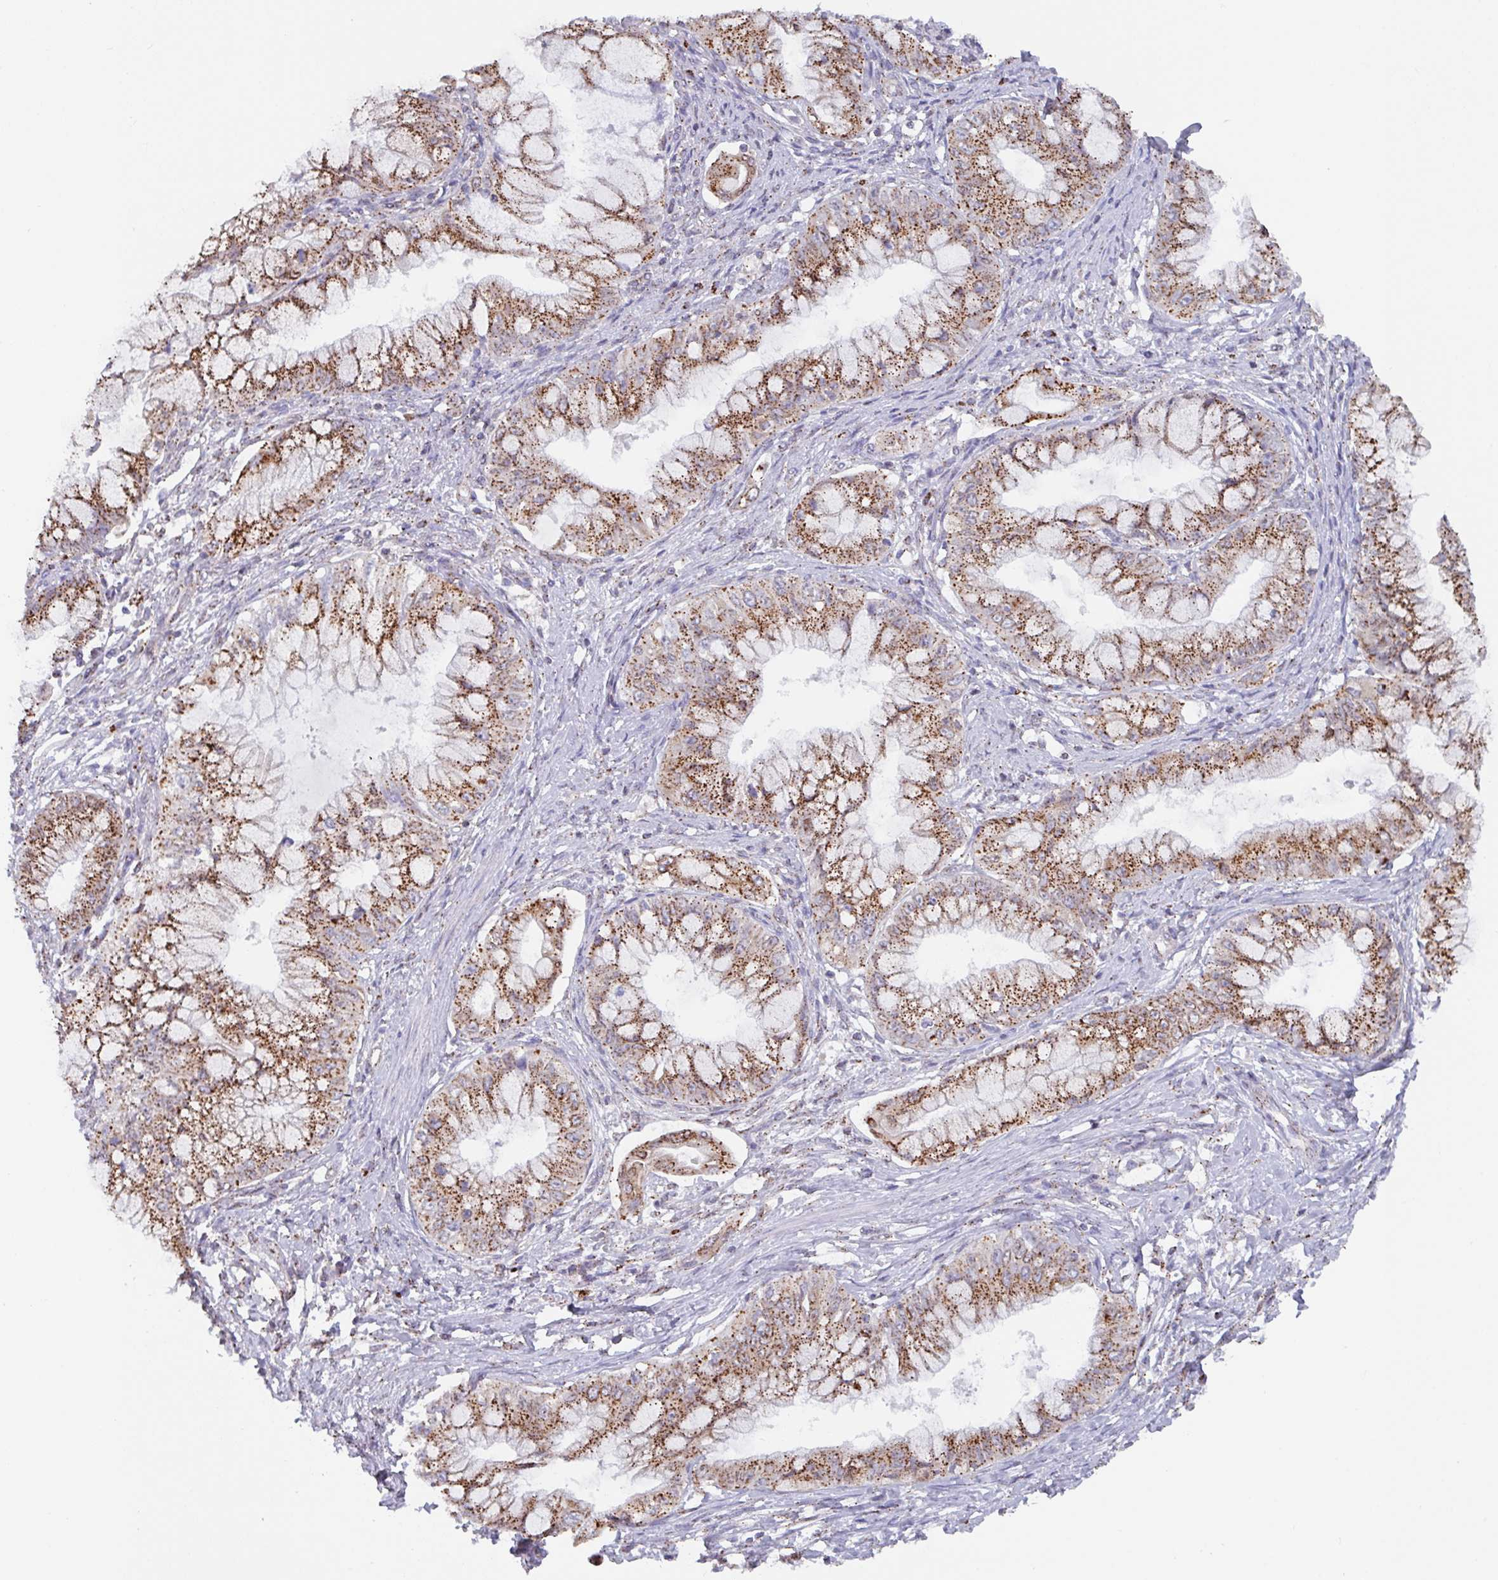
{"staining": {"intensity": "moderate", "quantity": ">75%", "location": "cytoplasmic/membranous"}, "tissue": "pancreatic cancer", "cell_type": "Tumor cells", "image_type": "cancer", "snomed": [{"axis": "morphology", "description": "Adenocarcinoma, NOS"}, {"axis": "topography", "description": "Pancreas"}], "caption": "Pancreatic adenocarcinoma stained with a brown dye displays moderate cytoplasmic/membranous positive positivity in approximately >75% of tumor cells.", "gene": "PROSER3", "patient": {"sex": "male", "age": 48}}